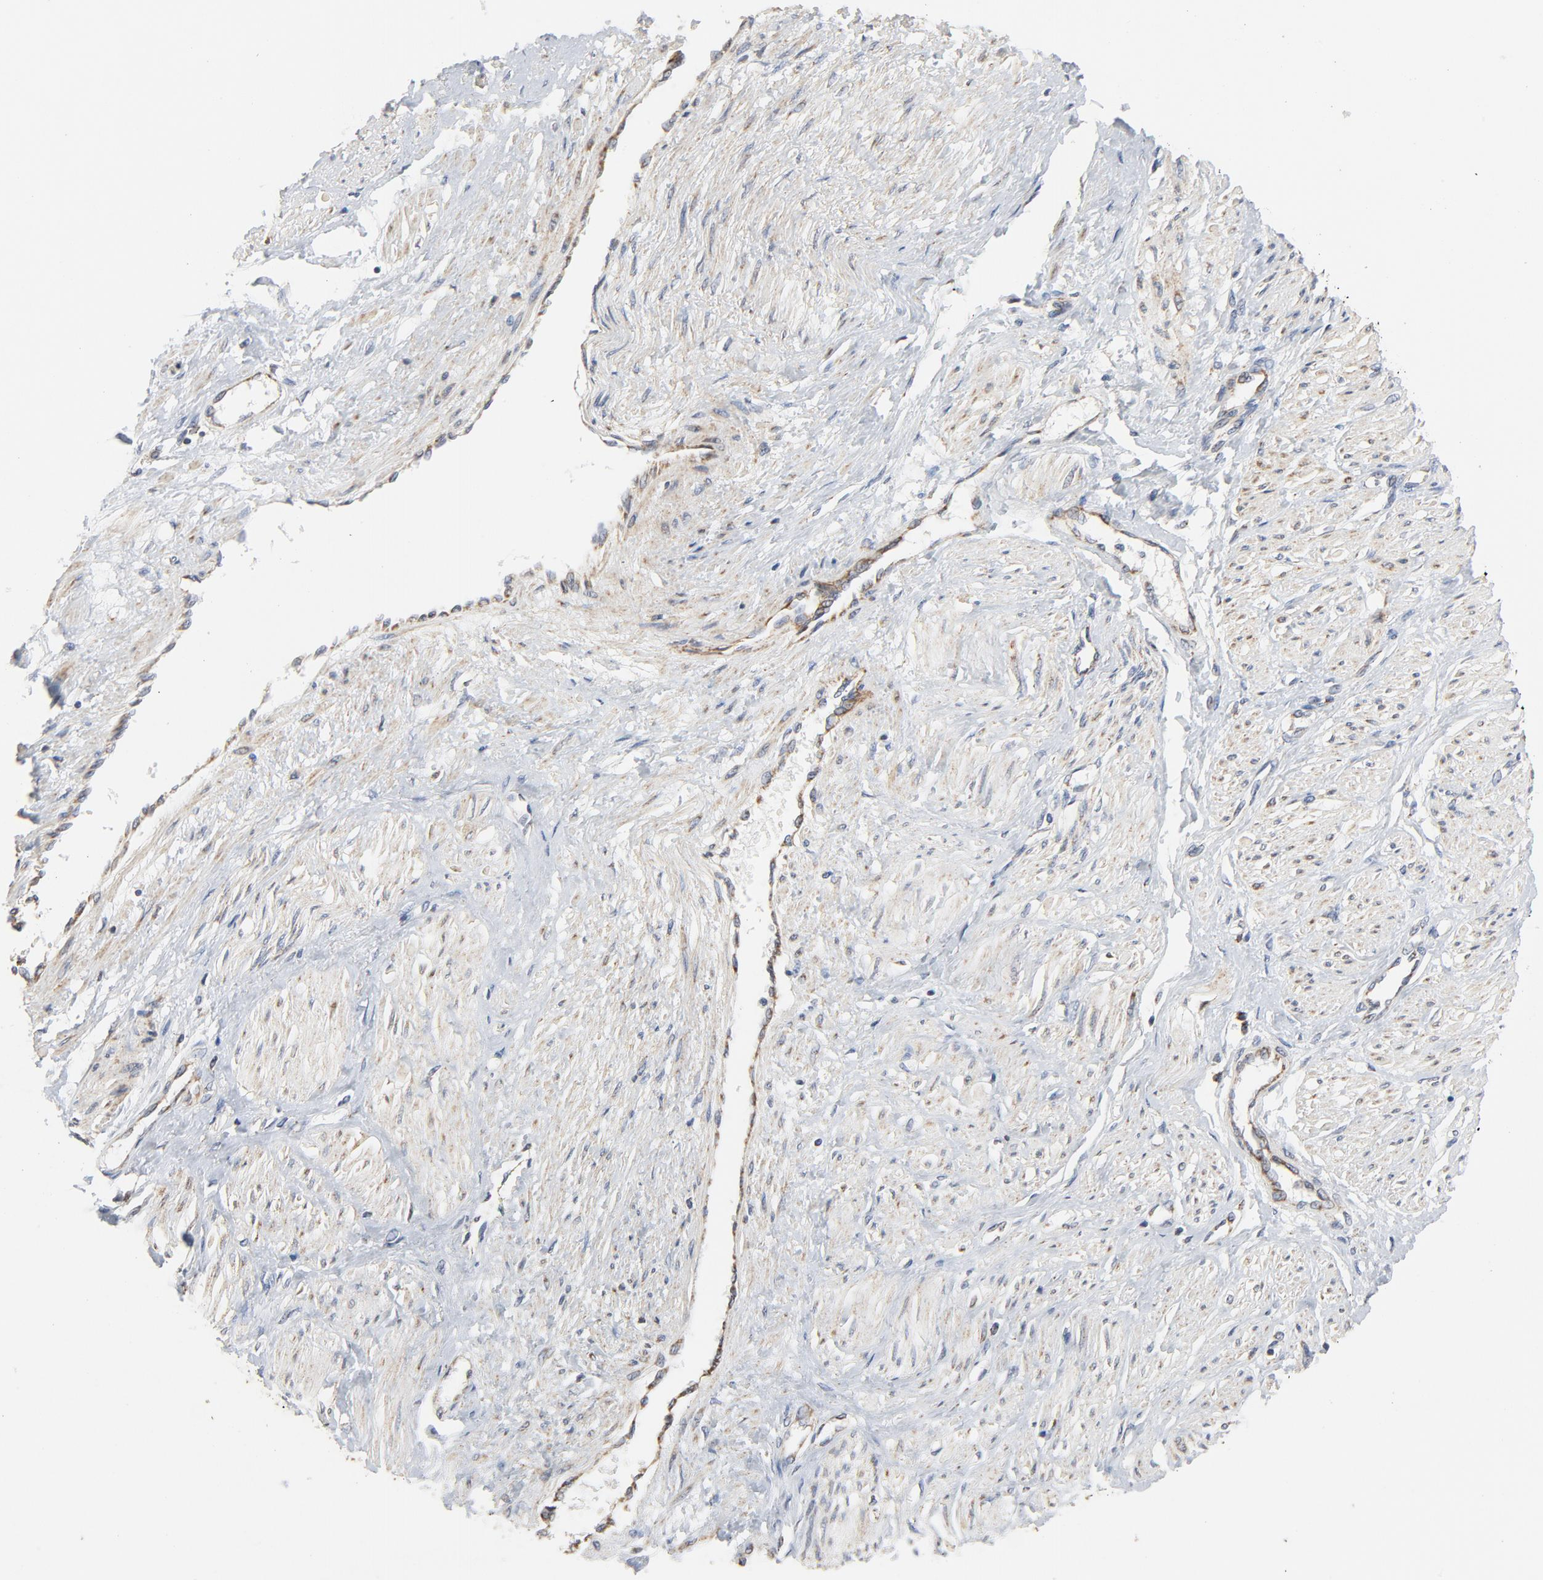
{"staining": {"intensity": "weak", "quantity": "25%-75%", "location": "cytoplasmic/membranous"}, "tissue": "smooth muscle", "cell_type": "Smooth muscle cells", "image_type": "normal", "snomed": [{"axis": "morphology", "description": "Normal tissue, NOS"}, {"axis": "topography", "description": "Smooth muscle"}, {"axis": "topography", "description": "Uterus"}], "caption": "This photomicrograph demonstrates IHC staining of unremarkable human smooth muscle, with low weak cytoplasmic/membranous staining in approximately 25%-75% of smooth muscle cells.", "gene": "C14orf119", "patient": {"sex": "female", "age": 39}}